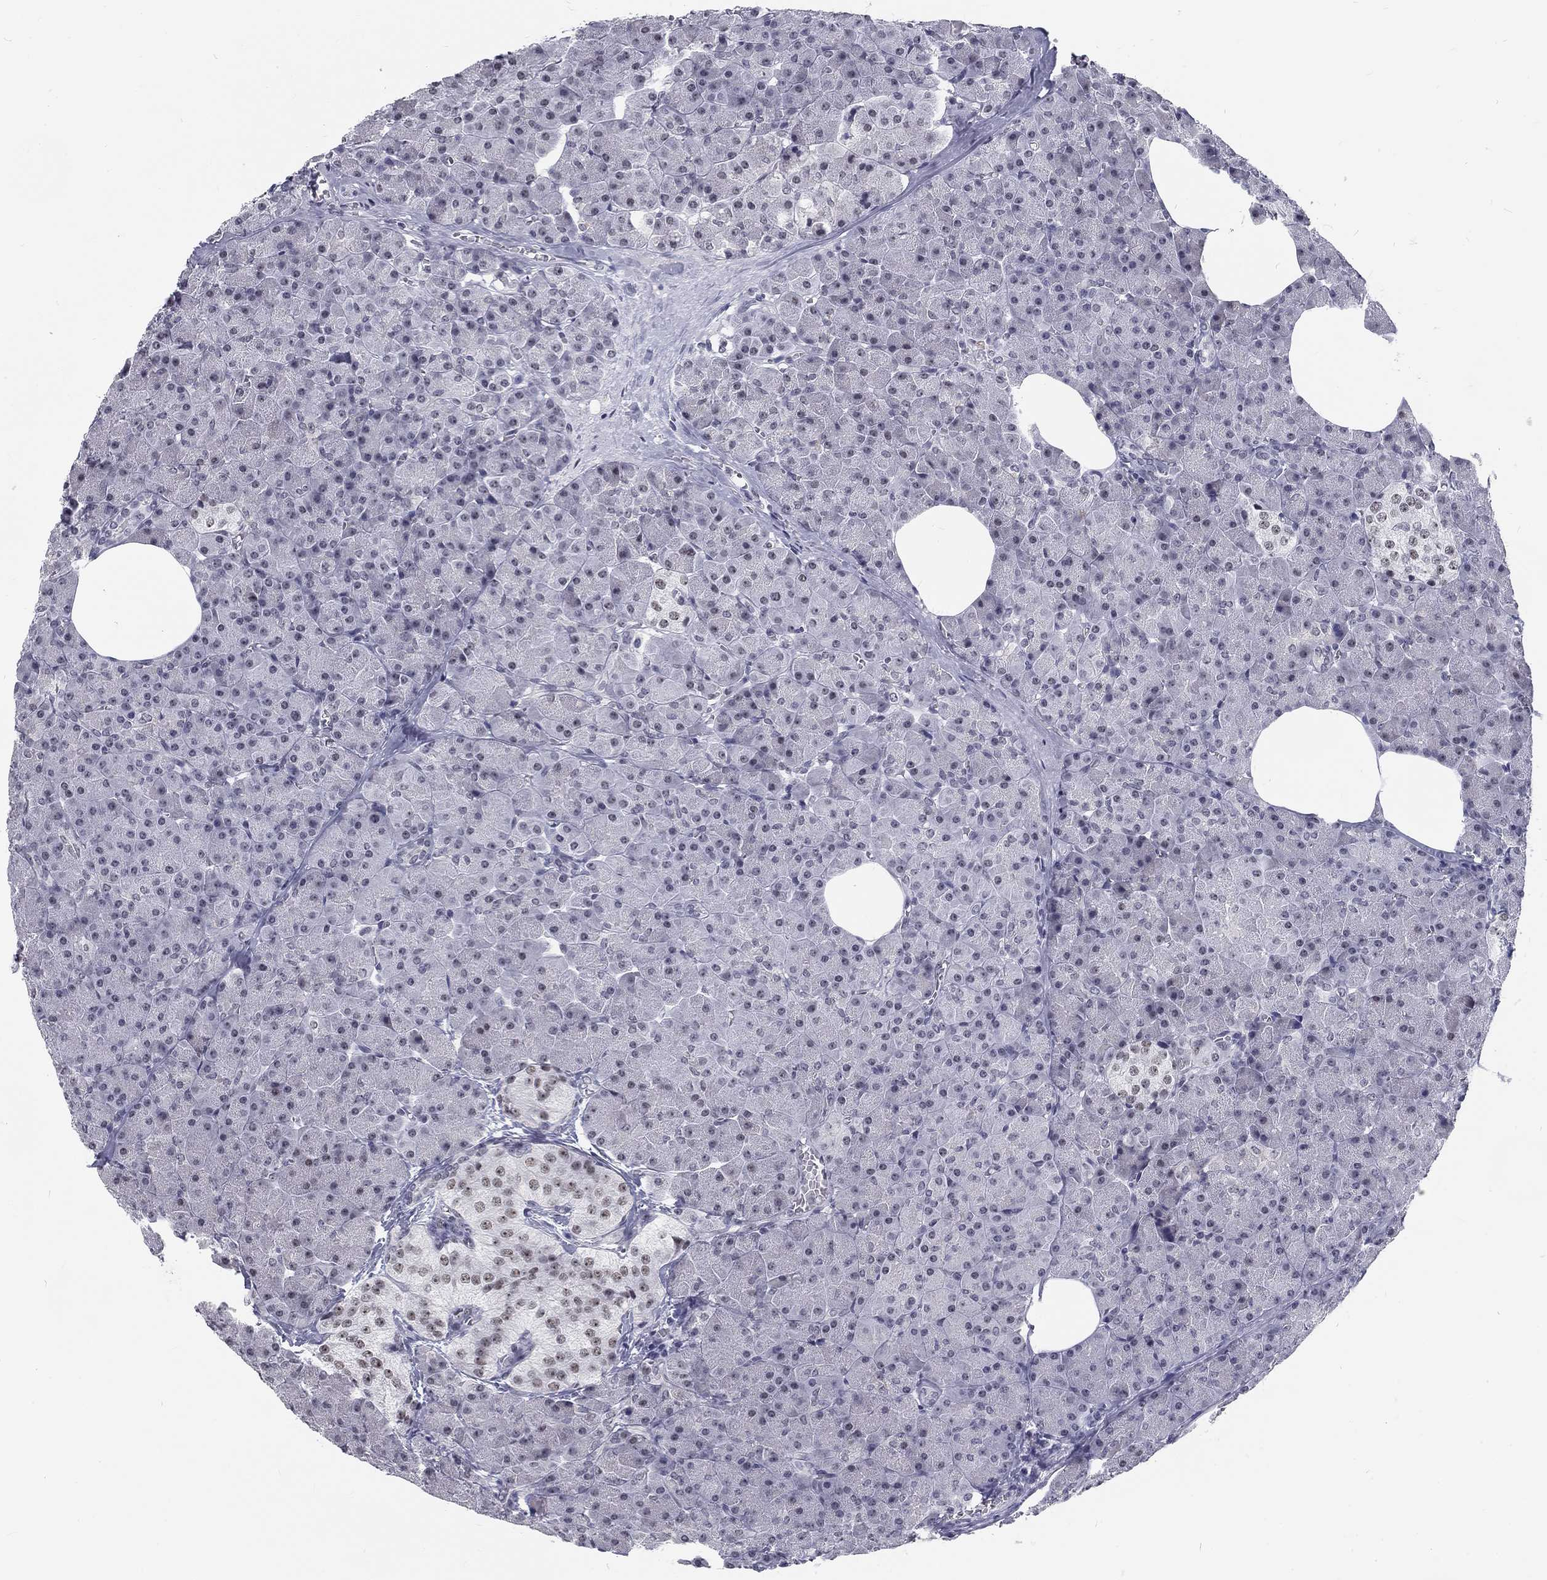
{"staining": {"intensity": "negative", "quantity": "none", "location": "none"}, "tissue": "pancreas", "cell_type": "Exocrine glandular cells", "image_type": "normal", "snomed": [{"axis": "morphology", "description": "Normal tissue, NOS"}, {"axis": "topography", "description": "Pancreas"}], "caption": "Exocrine glandular cells show no significant protein staining in unremarkable pancreas.", "gene": "SNORC", "patient": {"sex": "female", "age": 45}}